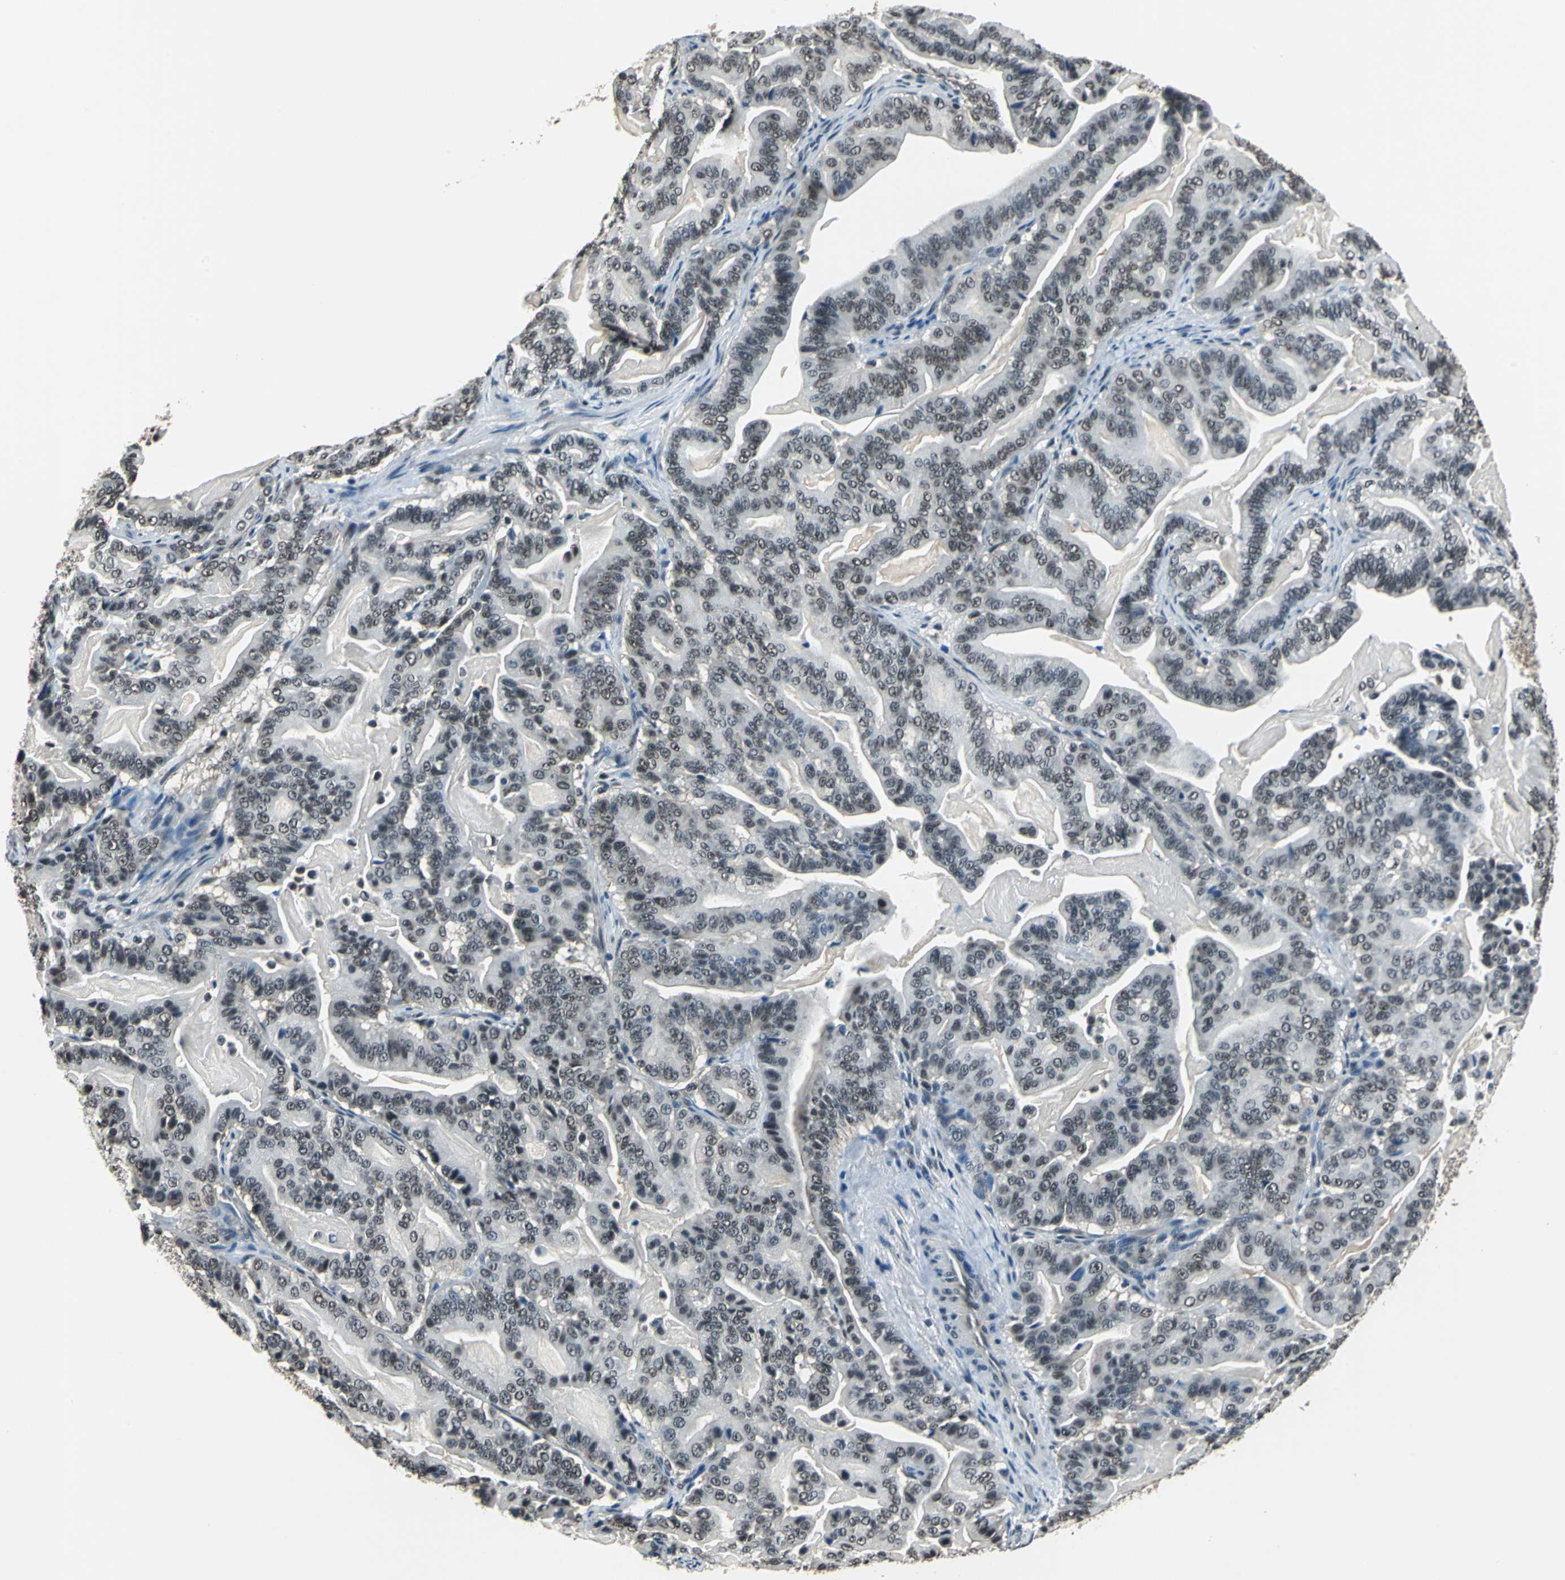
{"staining": {"intensity": "moderate", "quantity": ">75%", "location": "nuclear"}, "tissue": "pancreatic cancer", "cell_type": "Tumor cells", "image_type": "cancer", "snomed": [{"axis": "morphology", "description": "Adenocarcinoma, NOS"}, {"axis": "topography", "description": "Pancreas"}], "caption": "Human pancreatic cancer stained with a brown dye displays moderate nuclear positive positivity in about >75% of tumor cells.", "gene": "RBM14", "patient": {"sex": "male", "age": 63}}